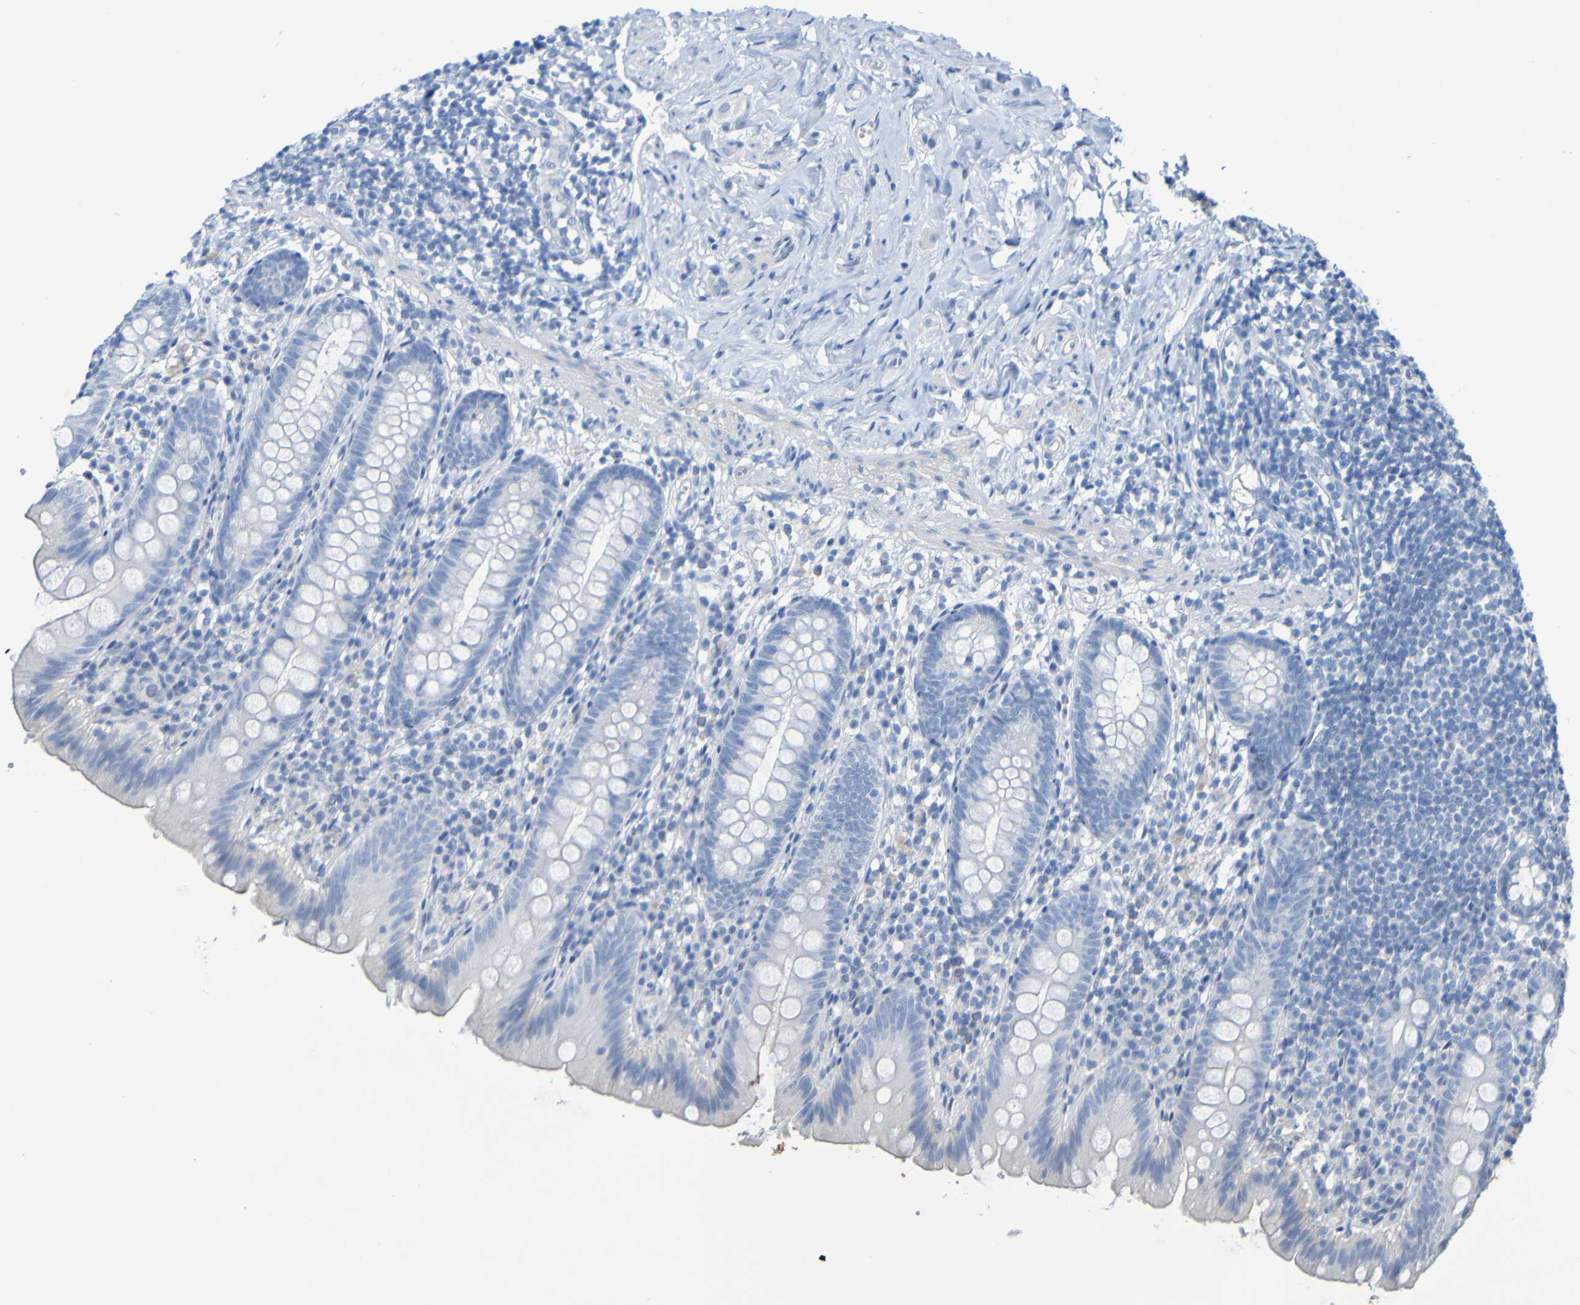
{"staining": {"intensity": "negative", "quantity": "none", "location": "none"}, "tissue": "appendix", "cell_type": "Glandular cells", "image_type": "normal", "snomed": [{"axis": "morphology", "description": "Normal tissue, NOS"}, {"axis": "topography", "description": "Appendix"}], "caption": "Protein analysis of normal appendix reveals no significant staining in glandular cells.", "gene": "ACMSD", "patient": {"sex": "male", "age": 52}}